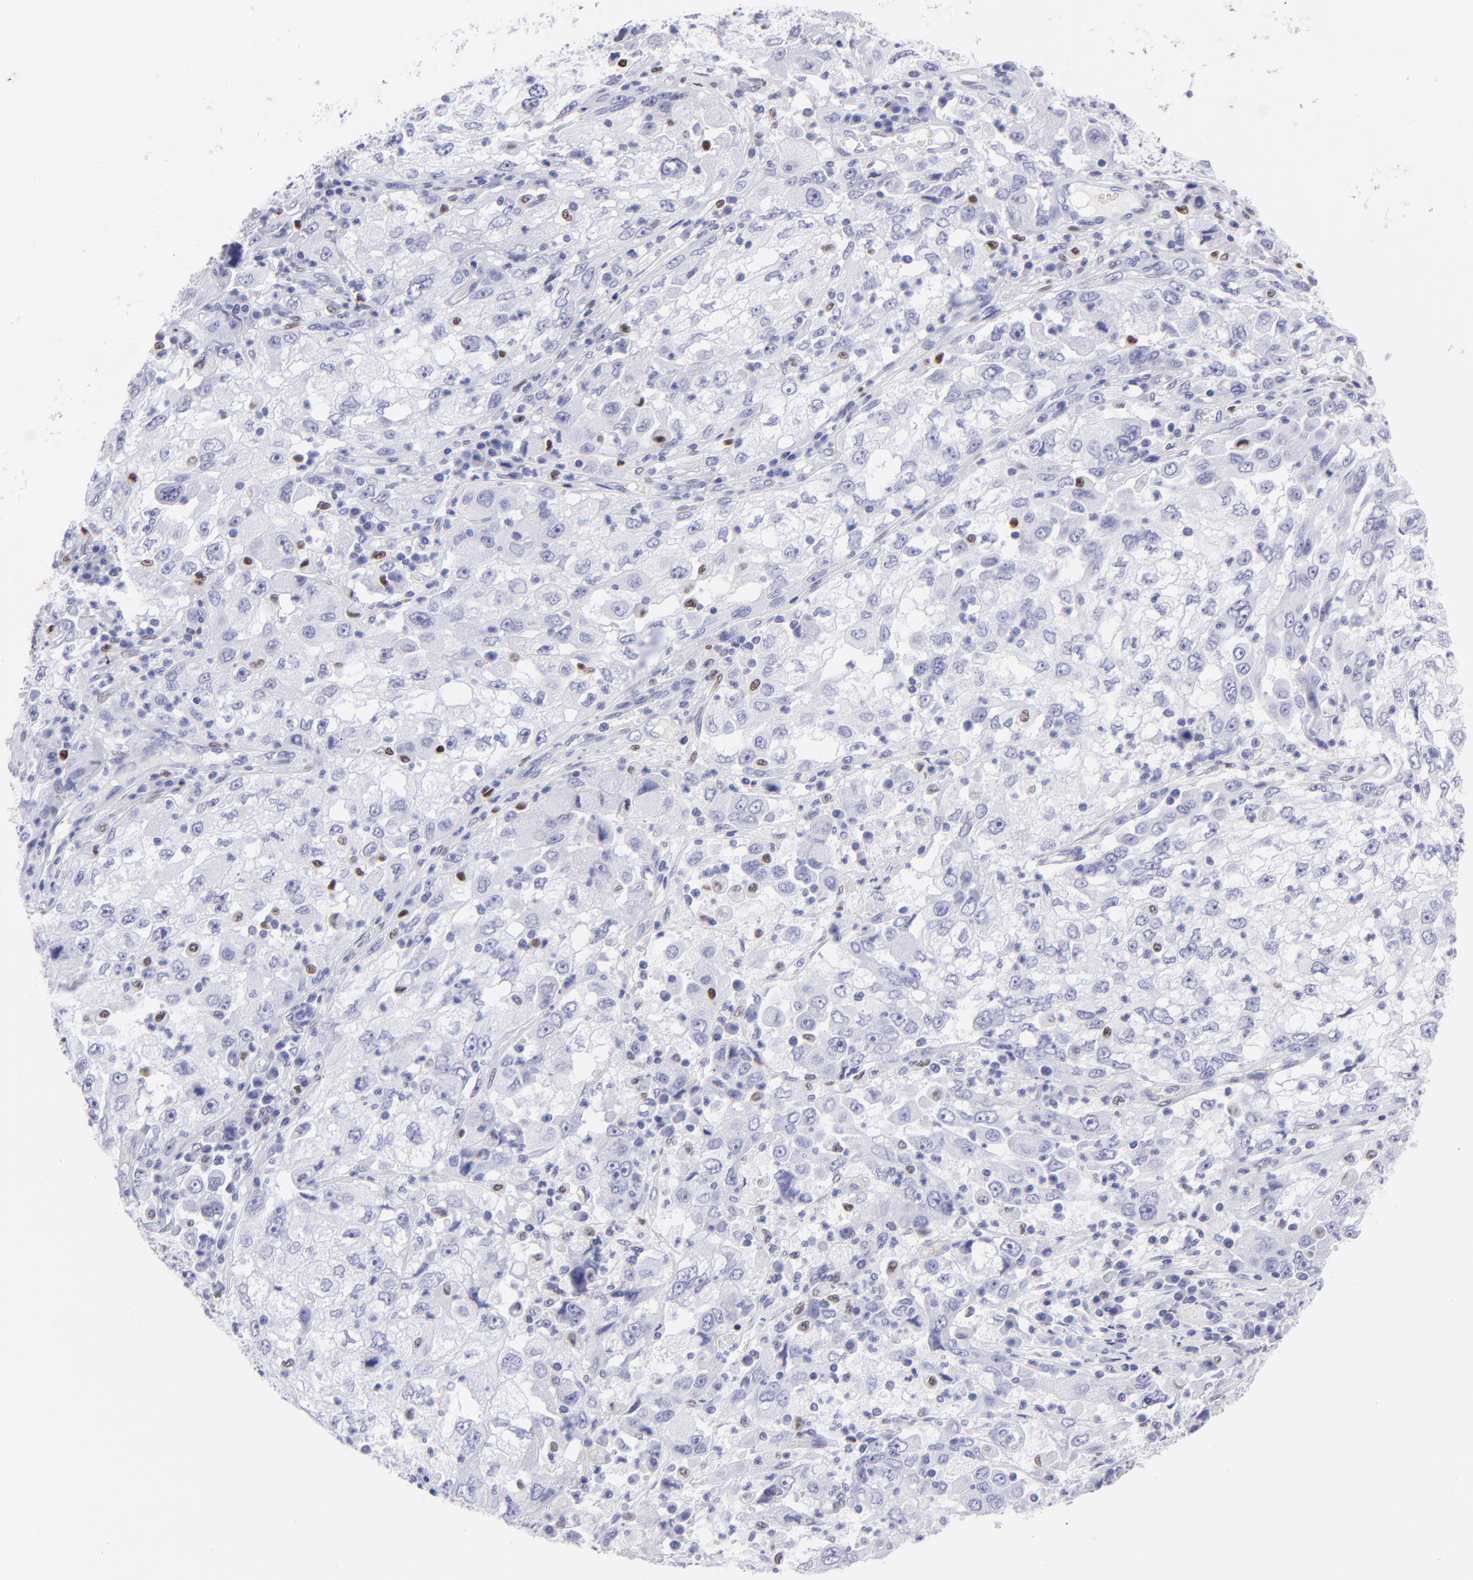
{"staining": {"intensity": "negative", "quantity": "none", "location": "none"}, "tissue": "cervical cancer", "cell_type": "Tumor cells", "image_type": "cancer", "snomed": [{"axis": "morphology", "description": "Squamous cell carcinoma, NOS"}, {"axis": "topography", "description": "Cervix"}], "caption": "High magnification brightfield microscopy of cervical cancer (squamous cell carcinoma) stained with DAB (3,3'-diaminobenzidine) (brown) and counterstained with hematoxylin (blue): tumor cells show no significant expression.", "gene": "MITF", "patient": {"sex": "female", "age": 36}}